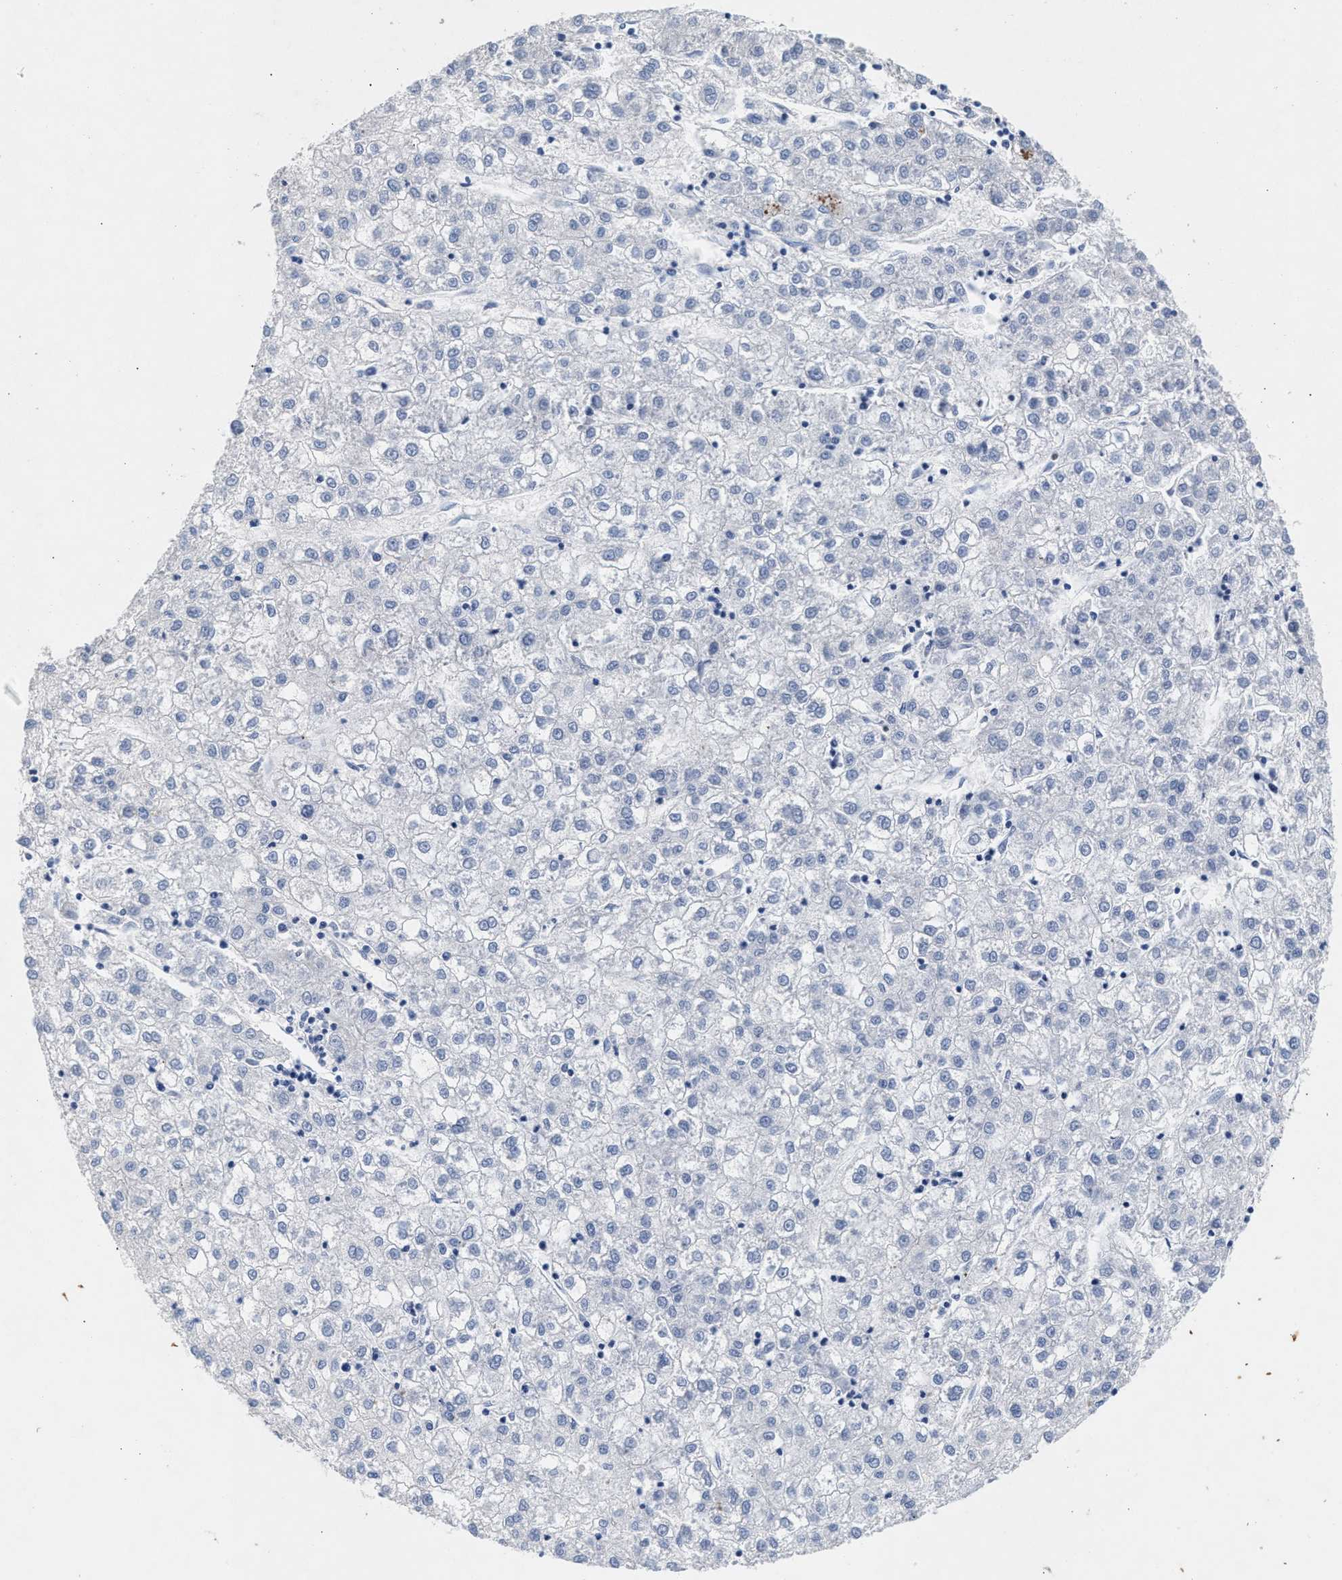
{"staining": {"intensity": "negative", "quantity": "none", "location": "none"}, "tissue": "liver cancer", "cell_type": "Tumor cells", "image_type": "cancer", "snomed": [{"axis": "morphology", "description": "Carcinoma, Hepatocellular, NOS"}, {"axis": "topography", "description": "Liver"}], "caption": "This is an immunohistochemistry micrograph of human hepatocellular carcinoma (liver). There is no staining in tumor cells.", "gene": "GNAI3", "patient": {"sex": "male", "age": 72}}